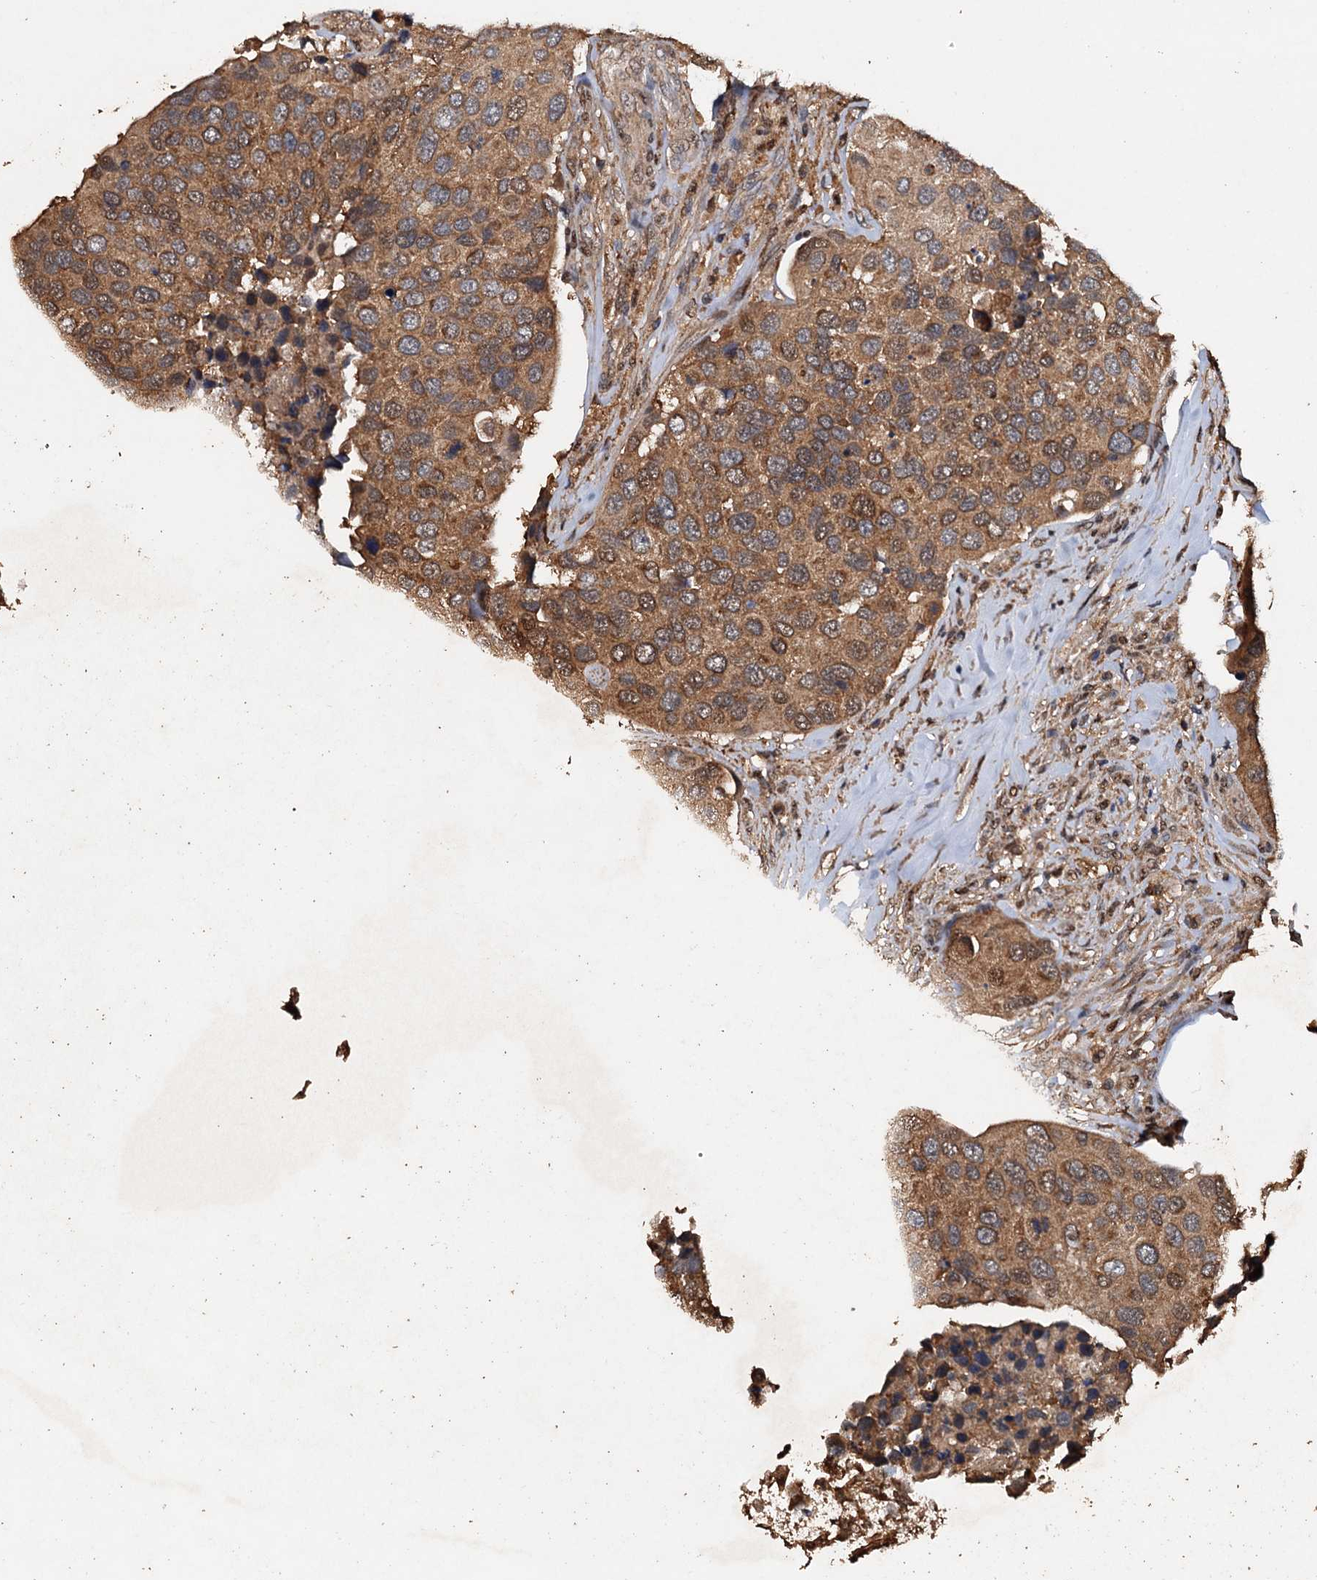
{"staining": {"intensity": "moderate", "quantity": ">75%", "location": "cytoplasmic/membranous"}, "tissue": "urothelial cancer", "cell_type": "Tumor cells", "image_type": "cancer", "snomed": [{"axis": "morphology", "description": "Urothelial carcinoma, High grade"}, {"axis": "topography", "description": "Urinary bladder"}], "caption": "Human high-grade urothelial carcinoma stained for a protein (brown) displays moderate cytoplasmic/membranous positive staining in about >75% of tumor cells.", "gene": "PSMD9", "patient": {"sex": "male", "age": 74}}